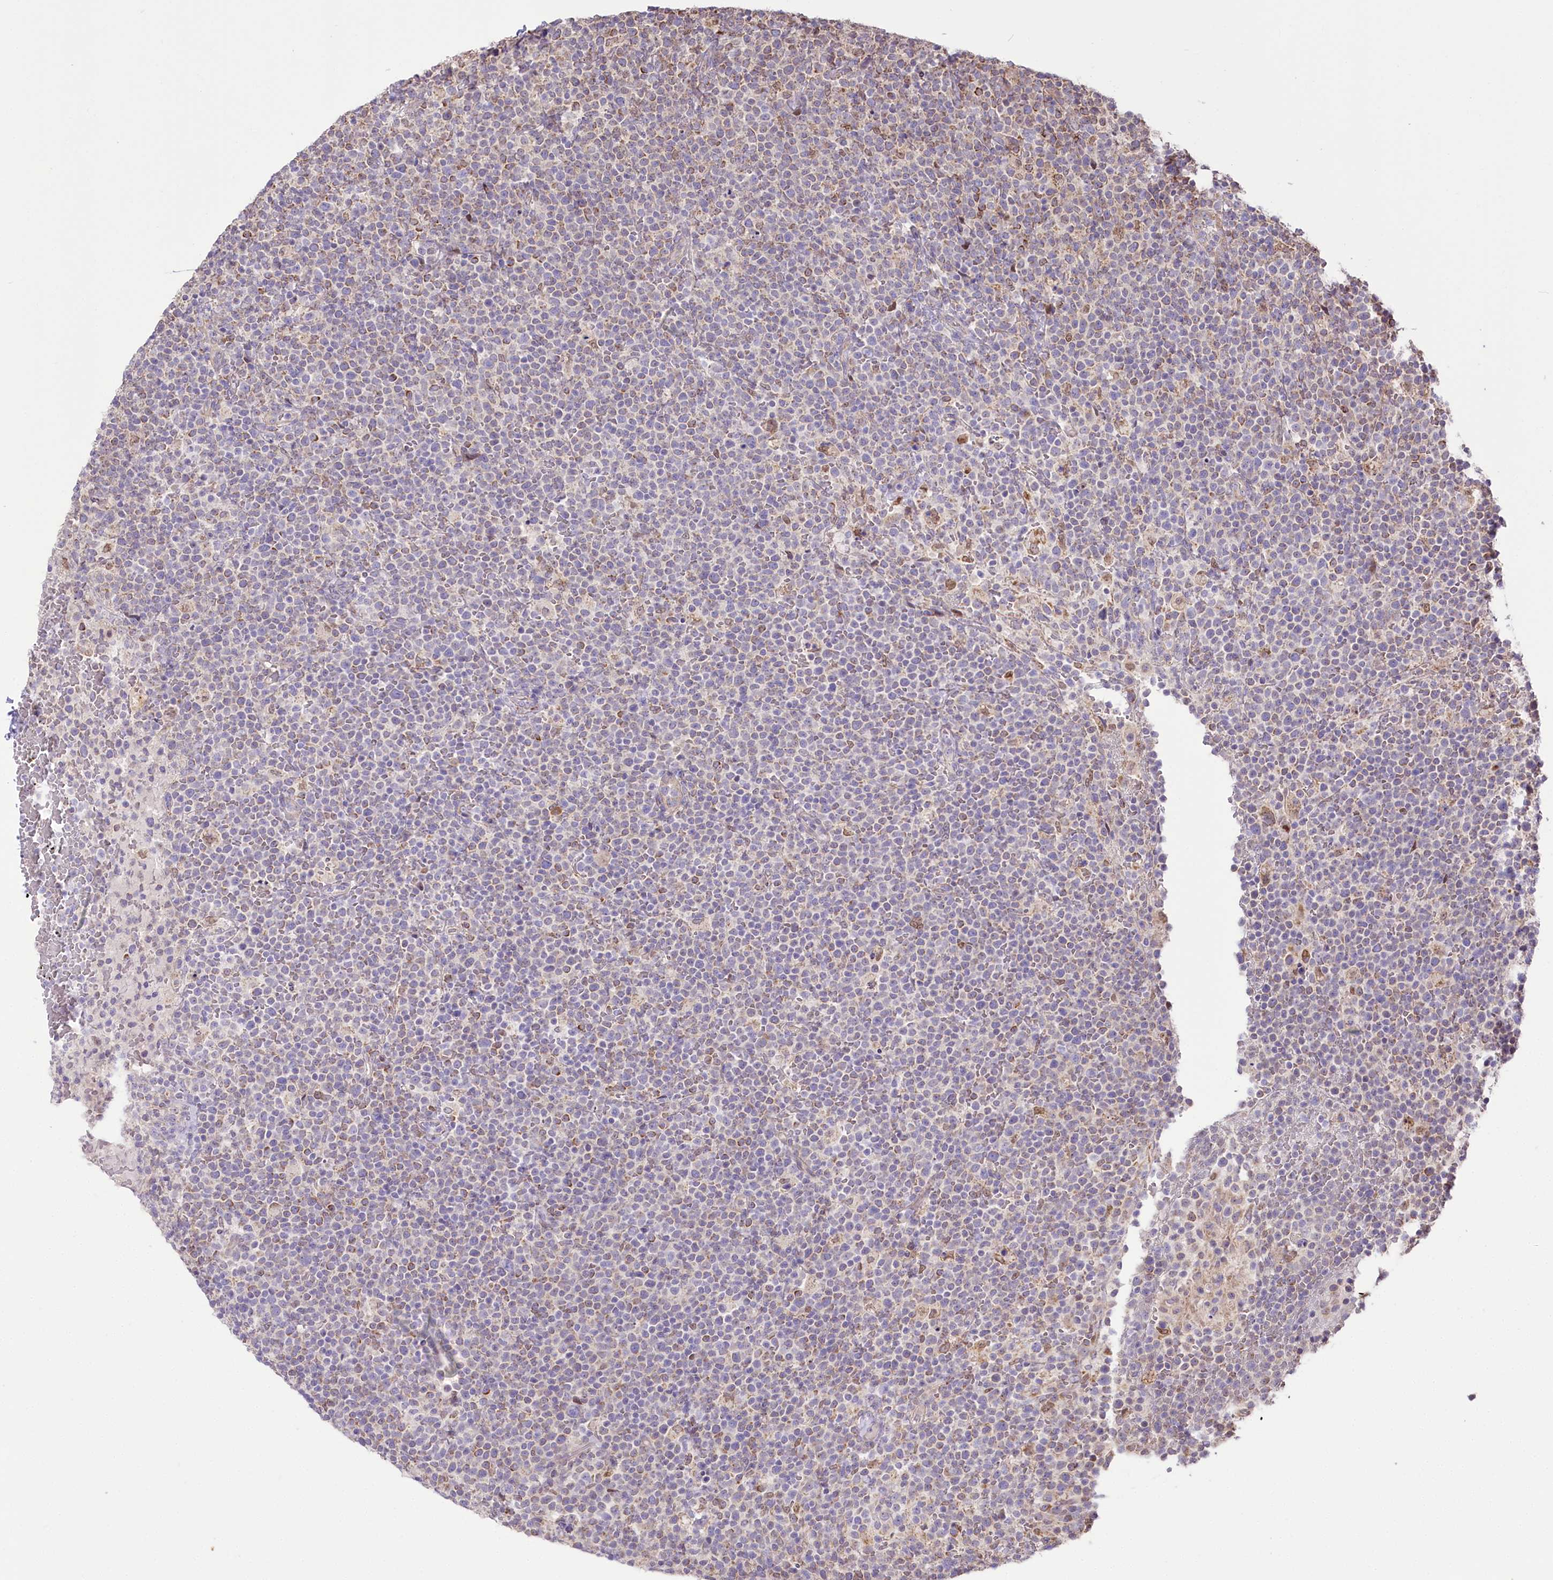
{"staining": {"intensity": "negative", "quantity": "none", "location": "none"}, "tissue": "lymphoma", "cell_type": "Tumor cells", "image_type": "cancer", "snomed": [{"axis": "morphology", "description": "Malignant lymphoma, non-Hodgkin's type, High grade"}, {"axis": "topography", "description": "Lymph node"}], "caption": "Immunohistochemistry of high-grade malignant lymphoma, non-Hodgkin's type demonstrates no expression in tumor cells.", "gene": "ZNF226", "patient": {"sex": "male", "age": 61}}